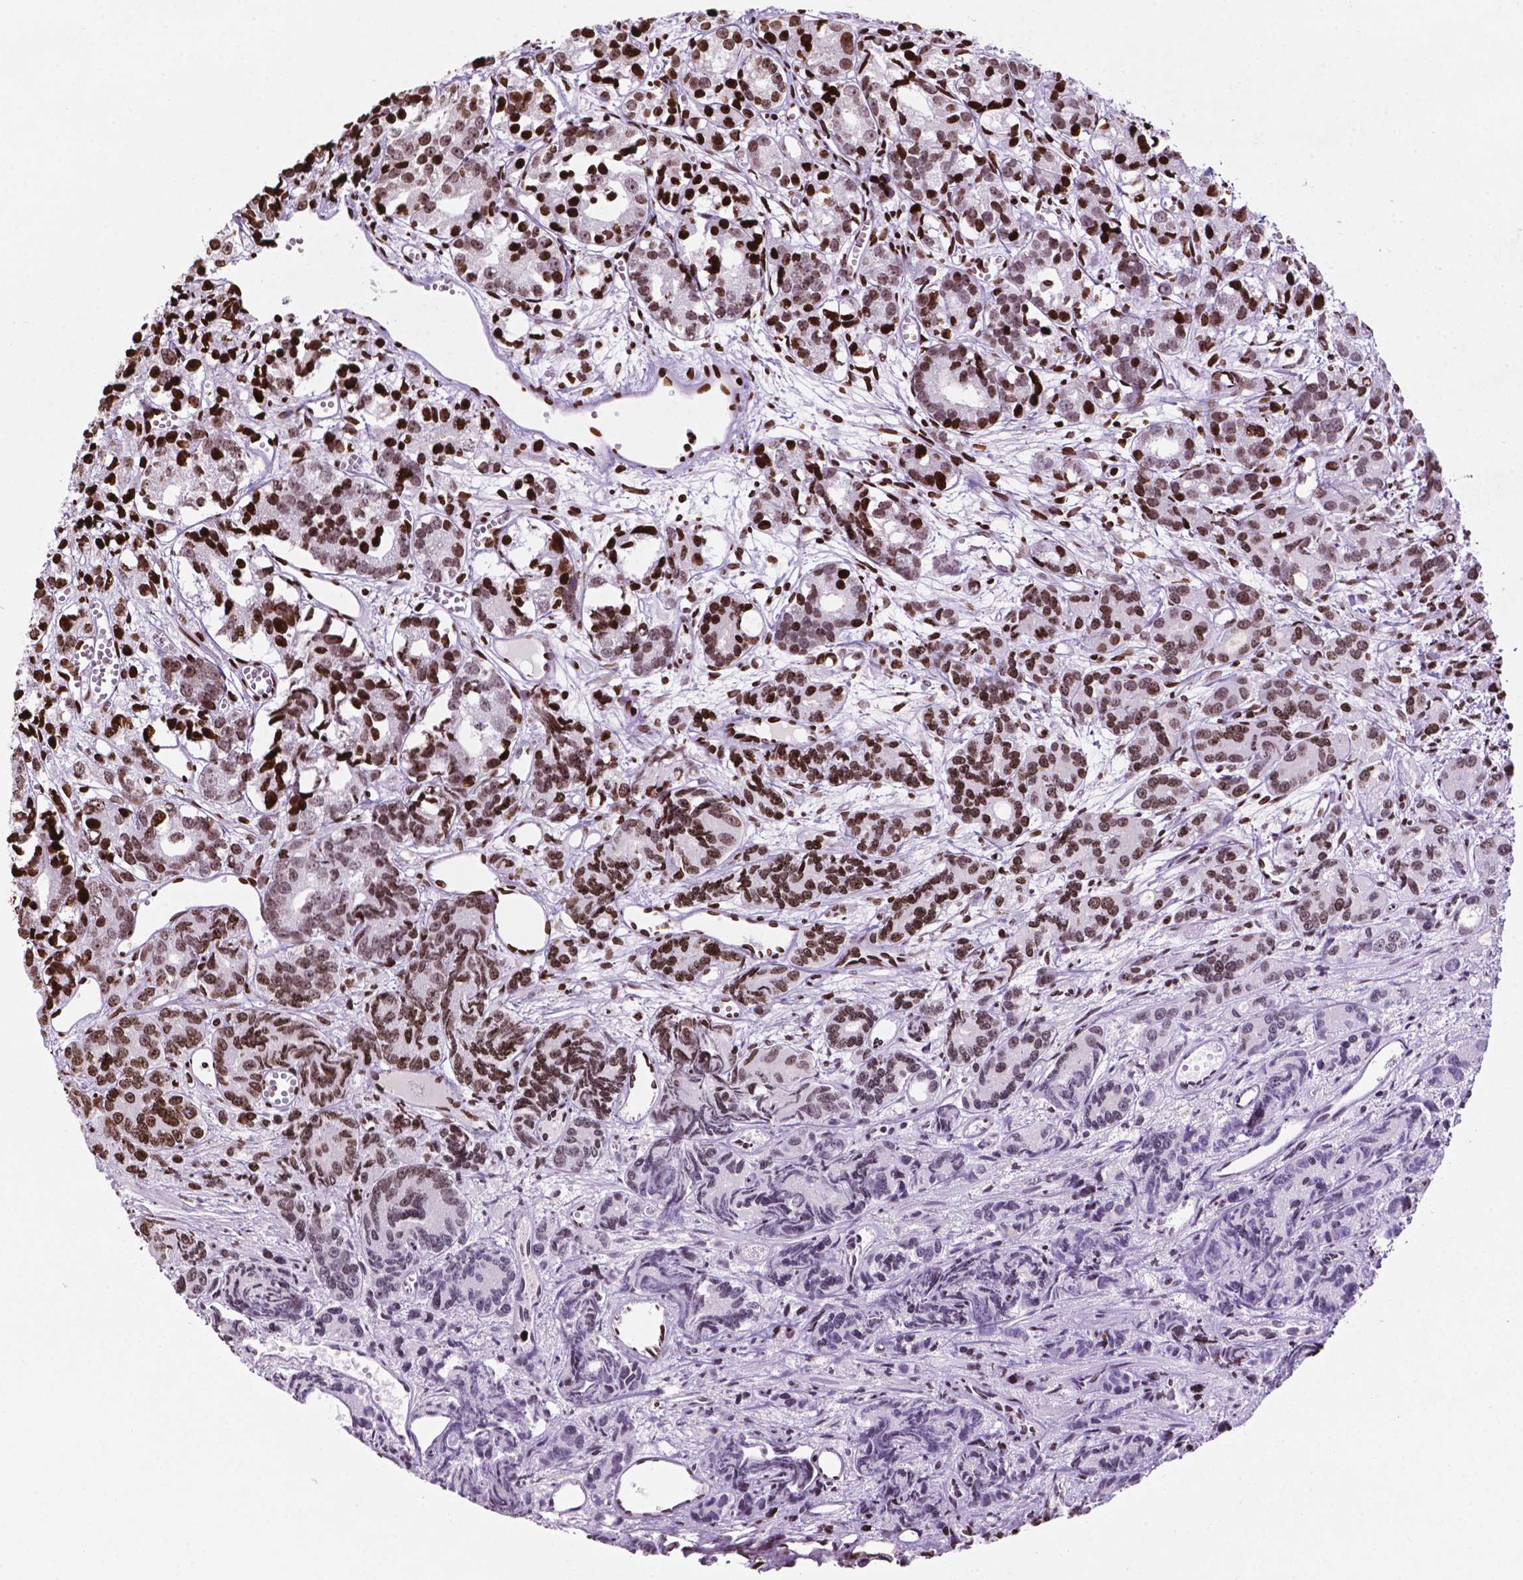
{"staining": {"intensity": "strong", "quantity": ">75%", "location": "nuclear"}, "tissue": "prostate cancer", "cell_type": "Tumor cells", "image_type": "cancer", "snomed": [{"axis": "morphology", "description": "Adenocarcinoma, High grade"}, {"axis": "topography", "description": "Prostate"}], "caption": "Prostate cancer stained with immunohistochemistry exhibits strong nuclear expression in about >75% of tumor cells.", "gene": "TMEM250", "patient": {"sex": "male", "age": 77}}